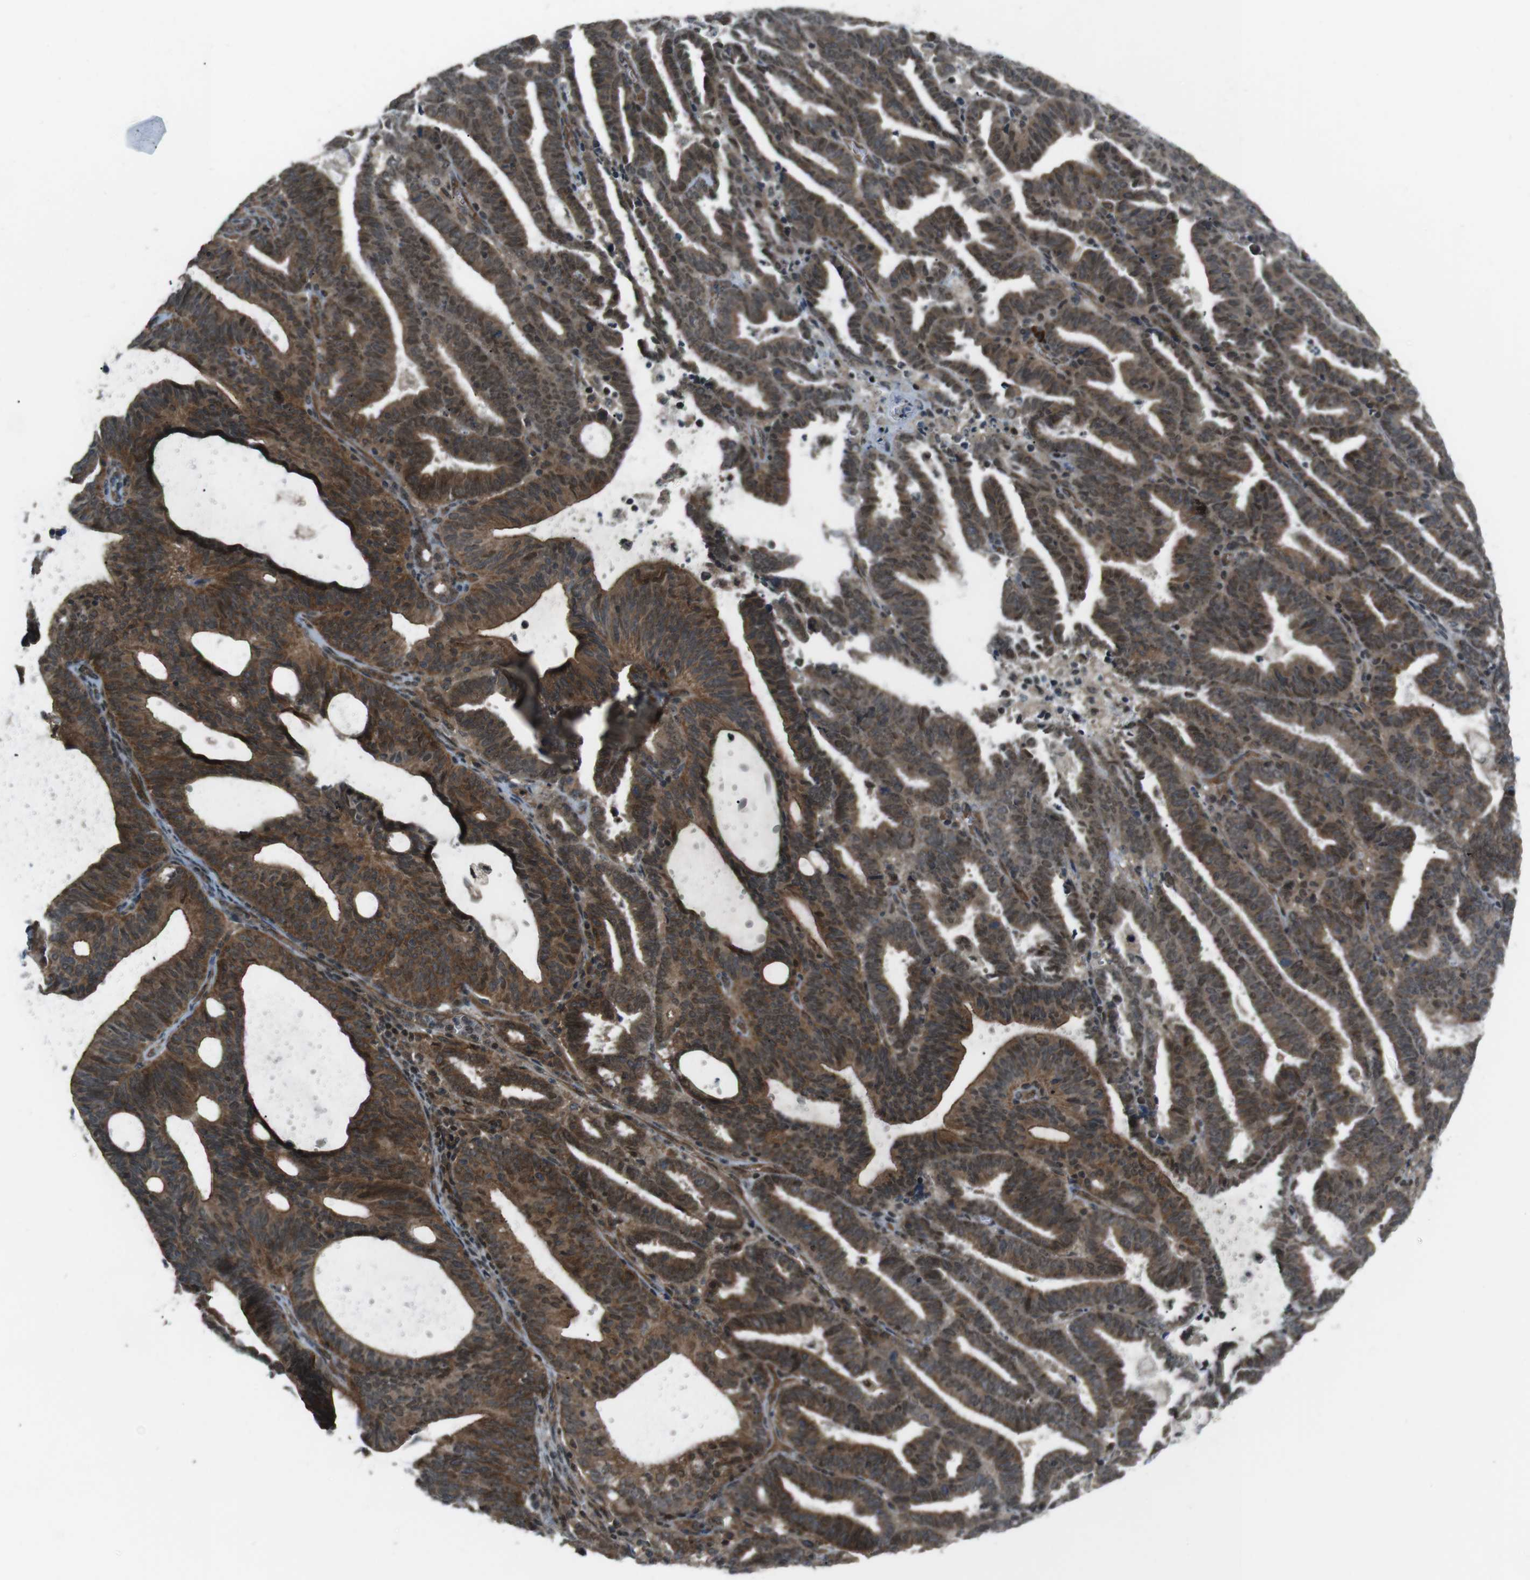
{"staining": {"intensity": "strong", "quantity": ">75%", "location": "cytoplasmic/membranous,nuclear"}, "tissue": "endometrial cancer", "cell_type": "Tumor cells", "image_type": "cancer", "snomed": [{"axis": "morphology", "description": "Adenocarcinoma, NOS"}, {"axis": "topography", "description": "Uterus"}], "caption": "This photomicrograph exhibits immunohistochemistry staining of human endometrial cancer (adenocarcinoma), with high strong cytoplasmic/membranous and nuclear positivity in about >75% of tumor cells.", "gene": "TIAM2", "patient": {"sex": "female", "age": 83}}